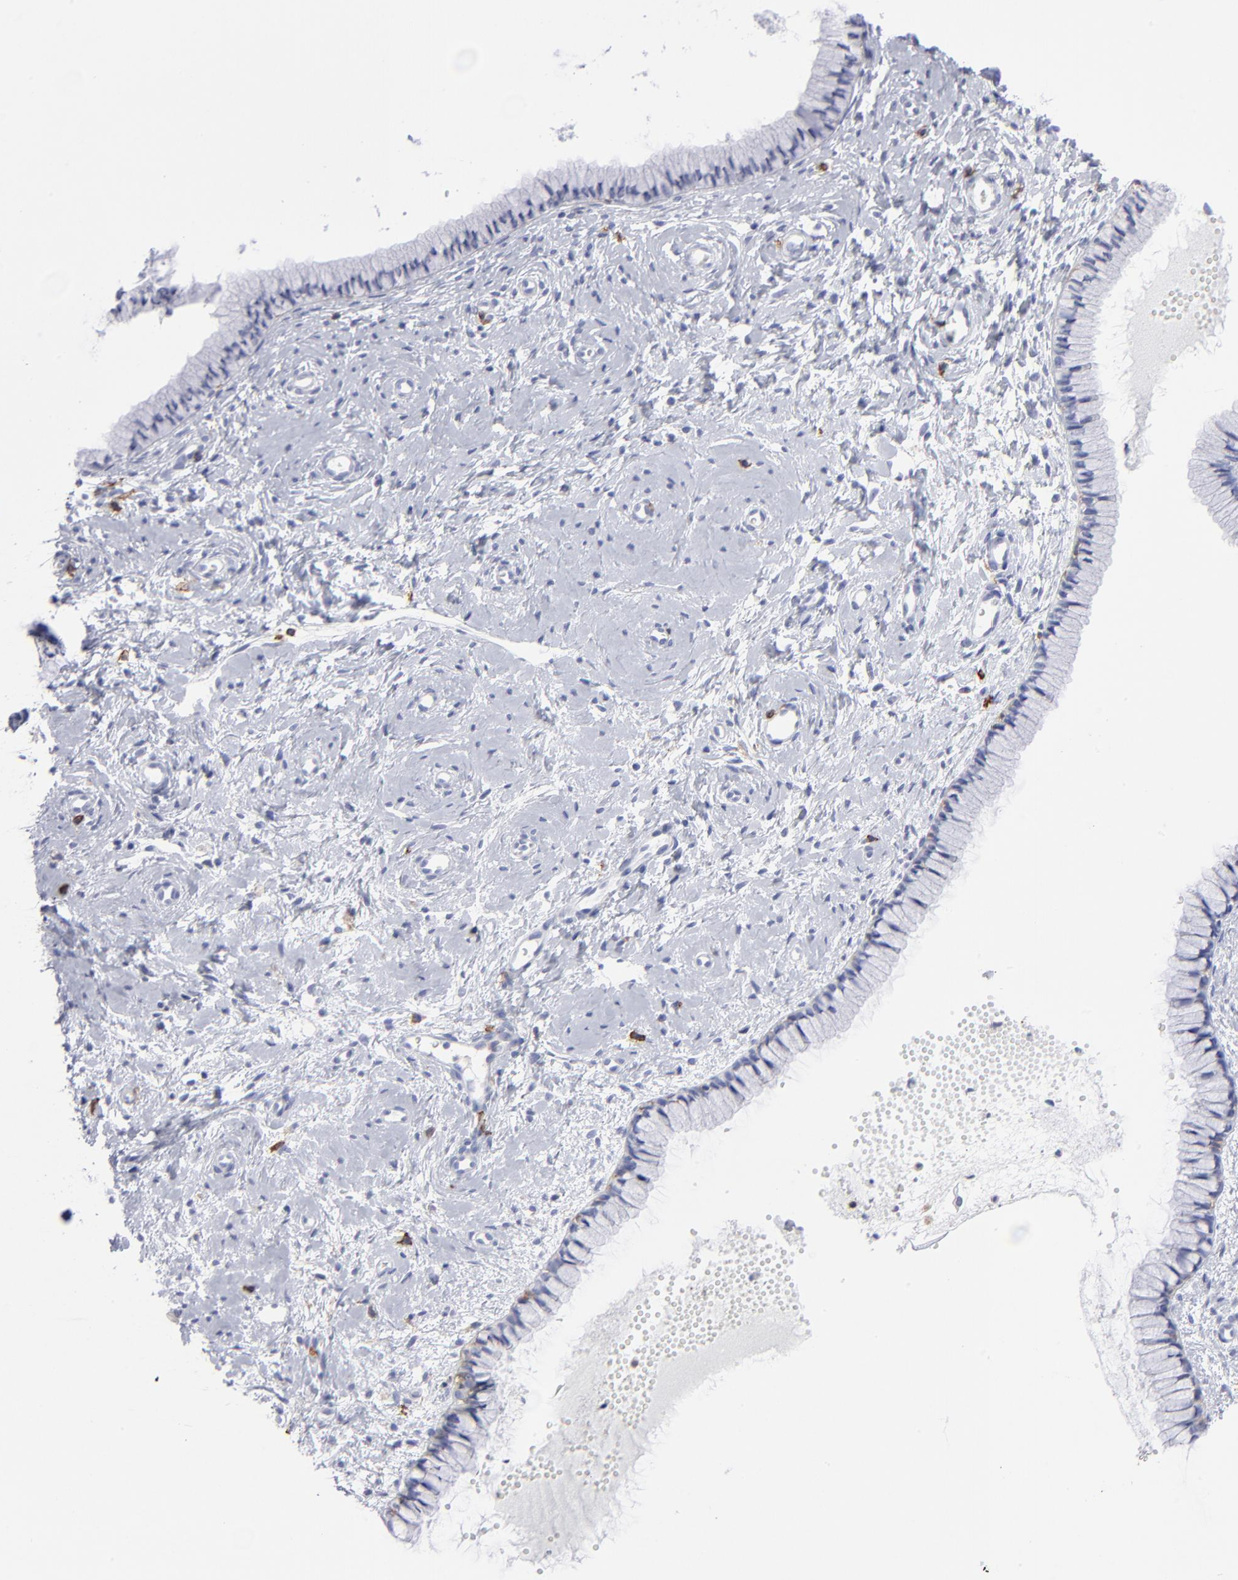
{"staining": {"intensity": "negative", "quantity": "none", "location": "none"}, "tissue": "cervix", "cell_type": "Glandular cells", "image_type": "normal", "snomed": [{"axis": "morphology", "description": "Normal tissue, NOS"}, {"axis": "topography", "description": "Cervix"}], "caption": "This photomicrograph is of unremarkable cervix stained with immunohistochemistry to label a protein in brown with the nuclei are counter-stained blue. There is no staining in glandular cells. The staining was performed using DAB (3,3'-diaminobenzidine) to visualize the protein expression in brown, while the nuclei were stained in blue with hematoxylin (Magnification: 20x).", "gene": "LAT2", "patient": {"sex": "female", "age": 46}}